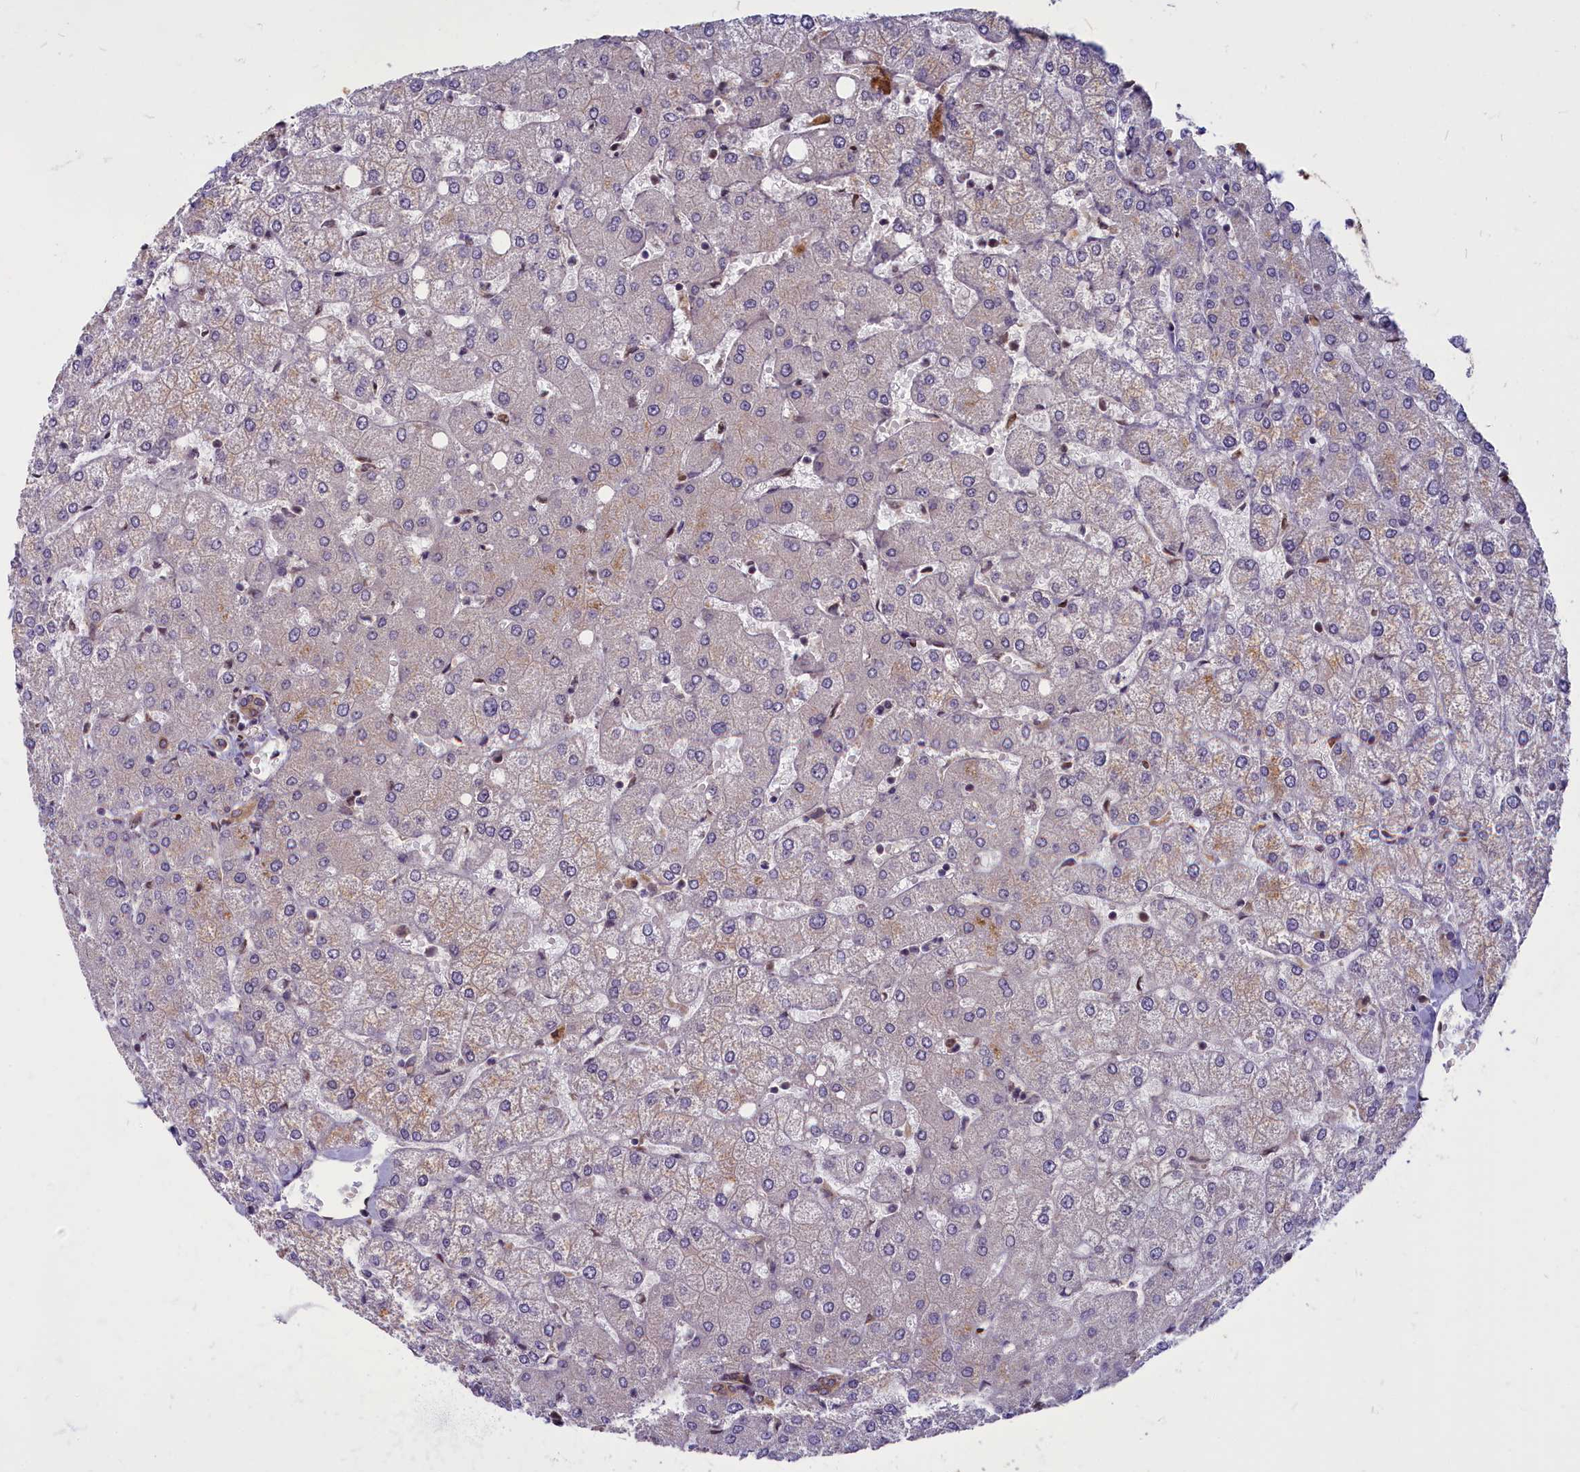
{"staining": {"intensity": "moderate", "quantity": ">75%", "location": "cytoplasmic/membranous"}, "tissue": "liver", "cell_type": "Cholangiocytes", "image_type": "normal", "snomed": [{"axis": "morphology", "description": "Normal tissue, NOS"}, {"axis": "topography", "description": "Liver"}], "caption": "Normal liver exhibits moderate cytoplasmic/membranous positivity in approximately >75% of cholangiocytes, visualized by immunohistochemistry.", "gene": "ENSG00000274944", "patient": {"sex": "female", "age": 54}}